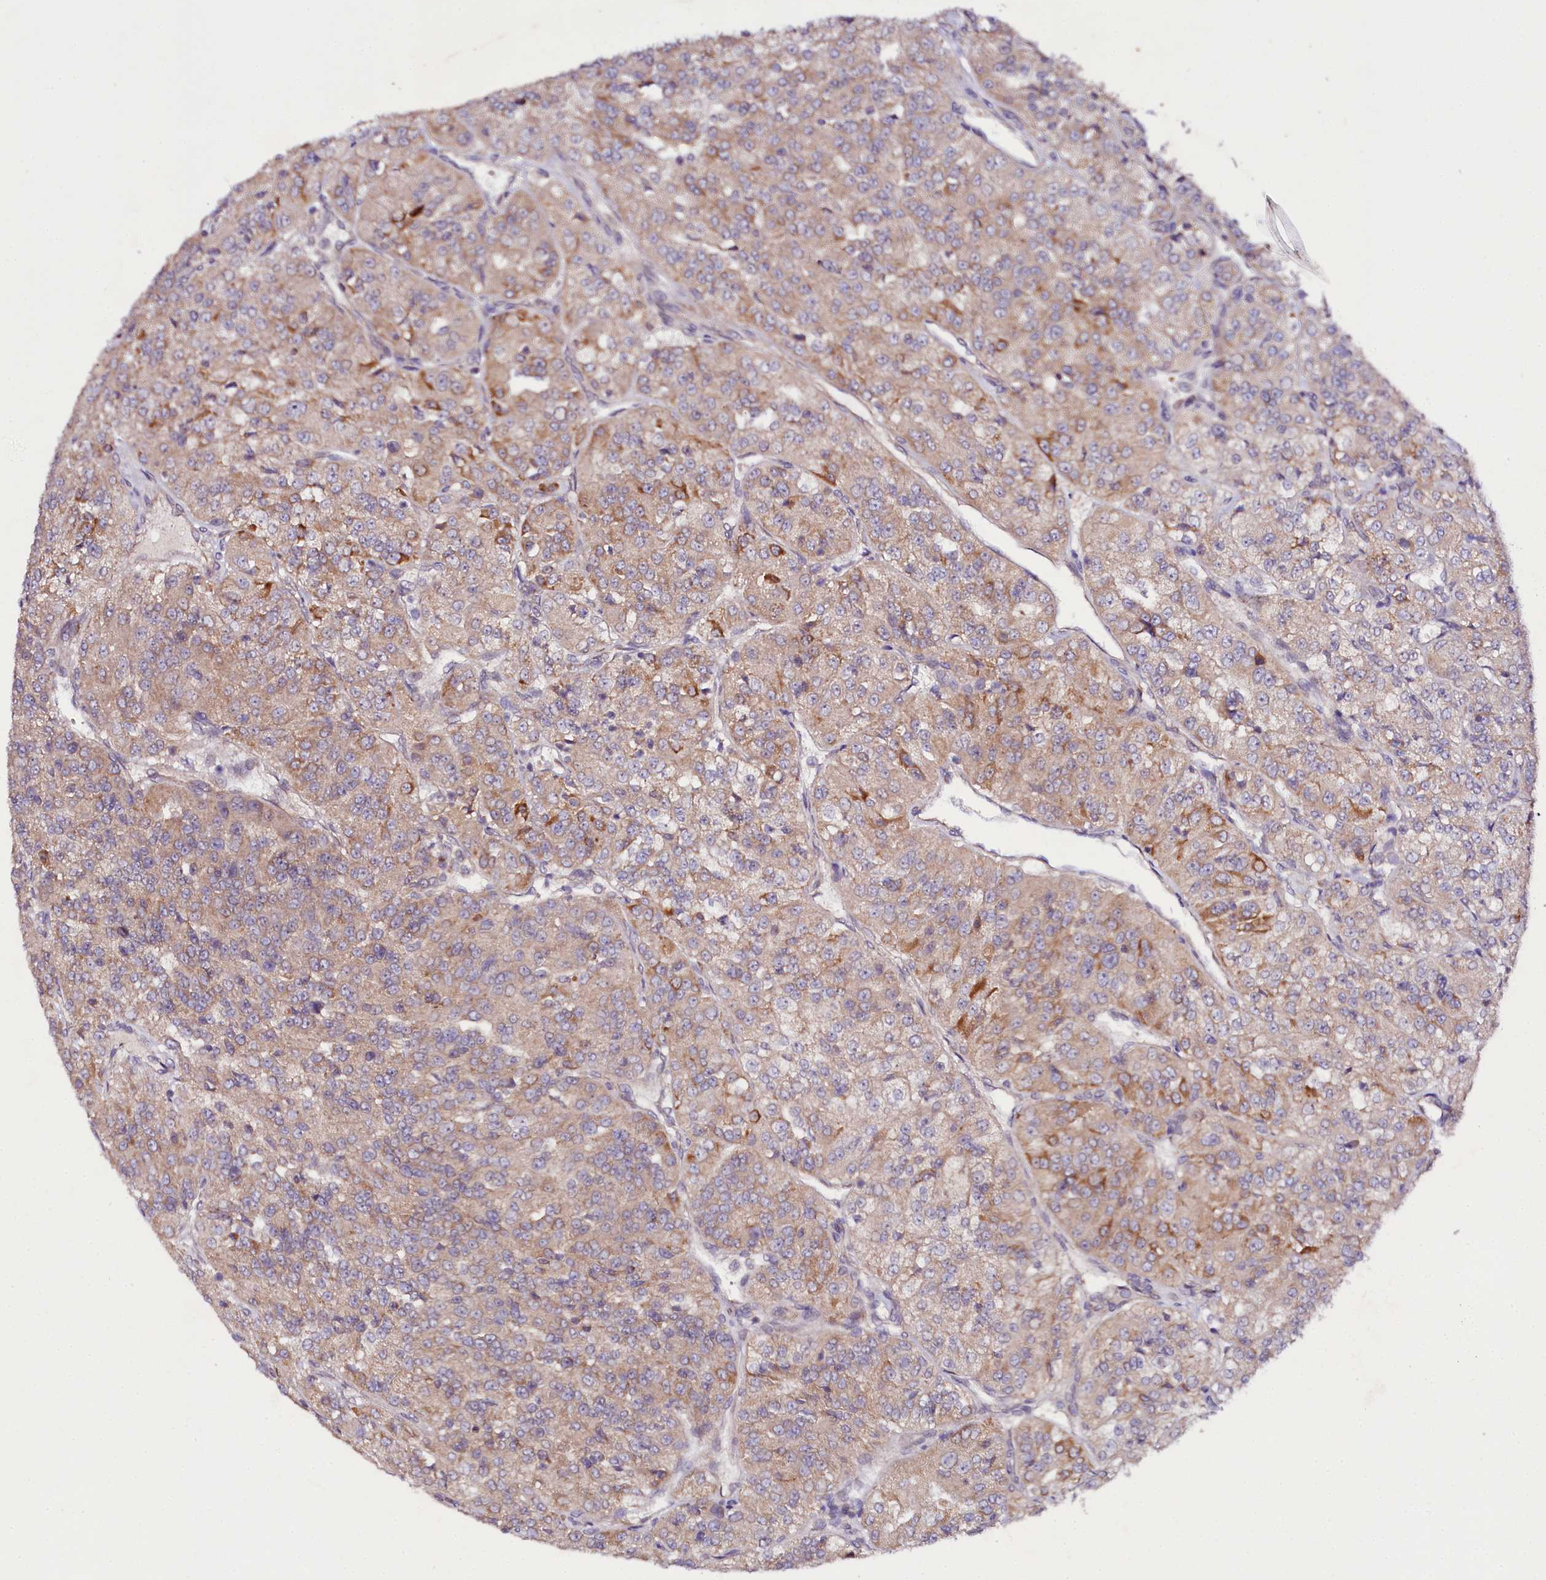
{"staining": {"intensity": "moderate", "quantity": "<25%", "location": "cytoplasmic/membranous"}, "tissue": "renal cancer", "cell_type": "Tumor cells", "image_type": "cancer", "snomed": [{"axis": "morphology", "description": "Adenocarcinoma, NOS"}, {"axis": "topography", "description": "Kidney"}], "caption": "A brown stain labels moderate cytoplasmic/membranous positivity of a protein in renal adenocarcinoma tumor cells.", "gene": "PHLDB1", "patient": {"sex": "female", "age": 63}}